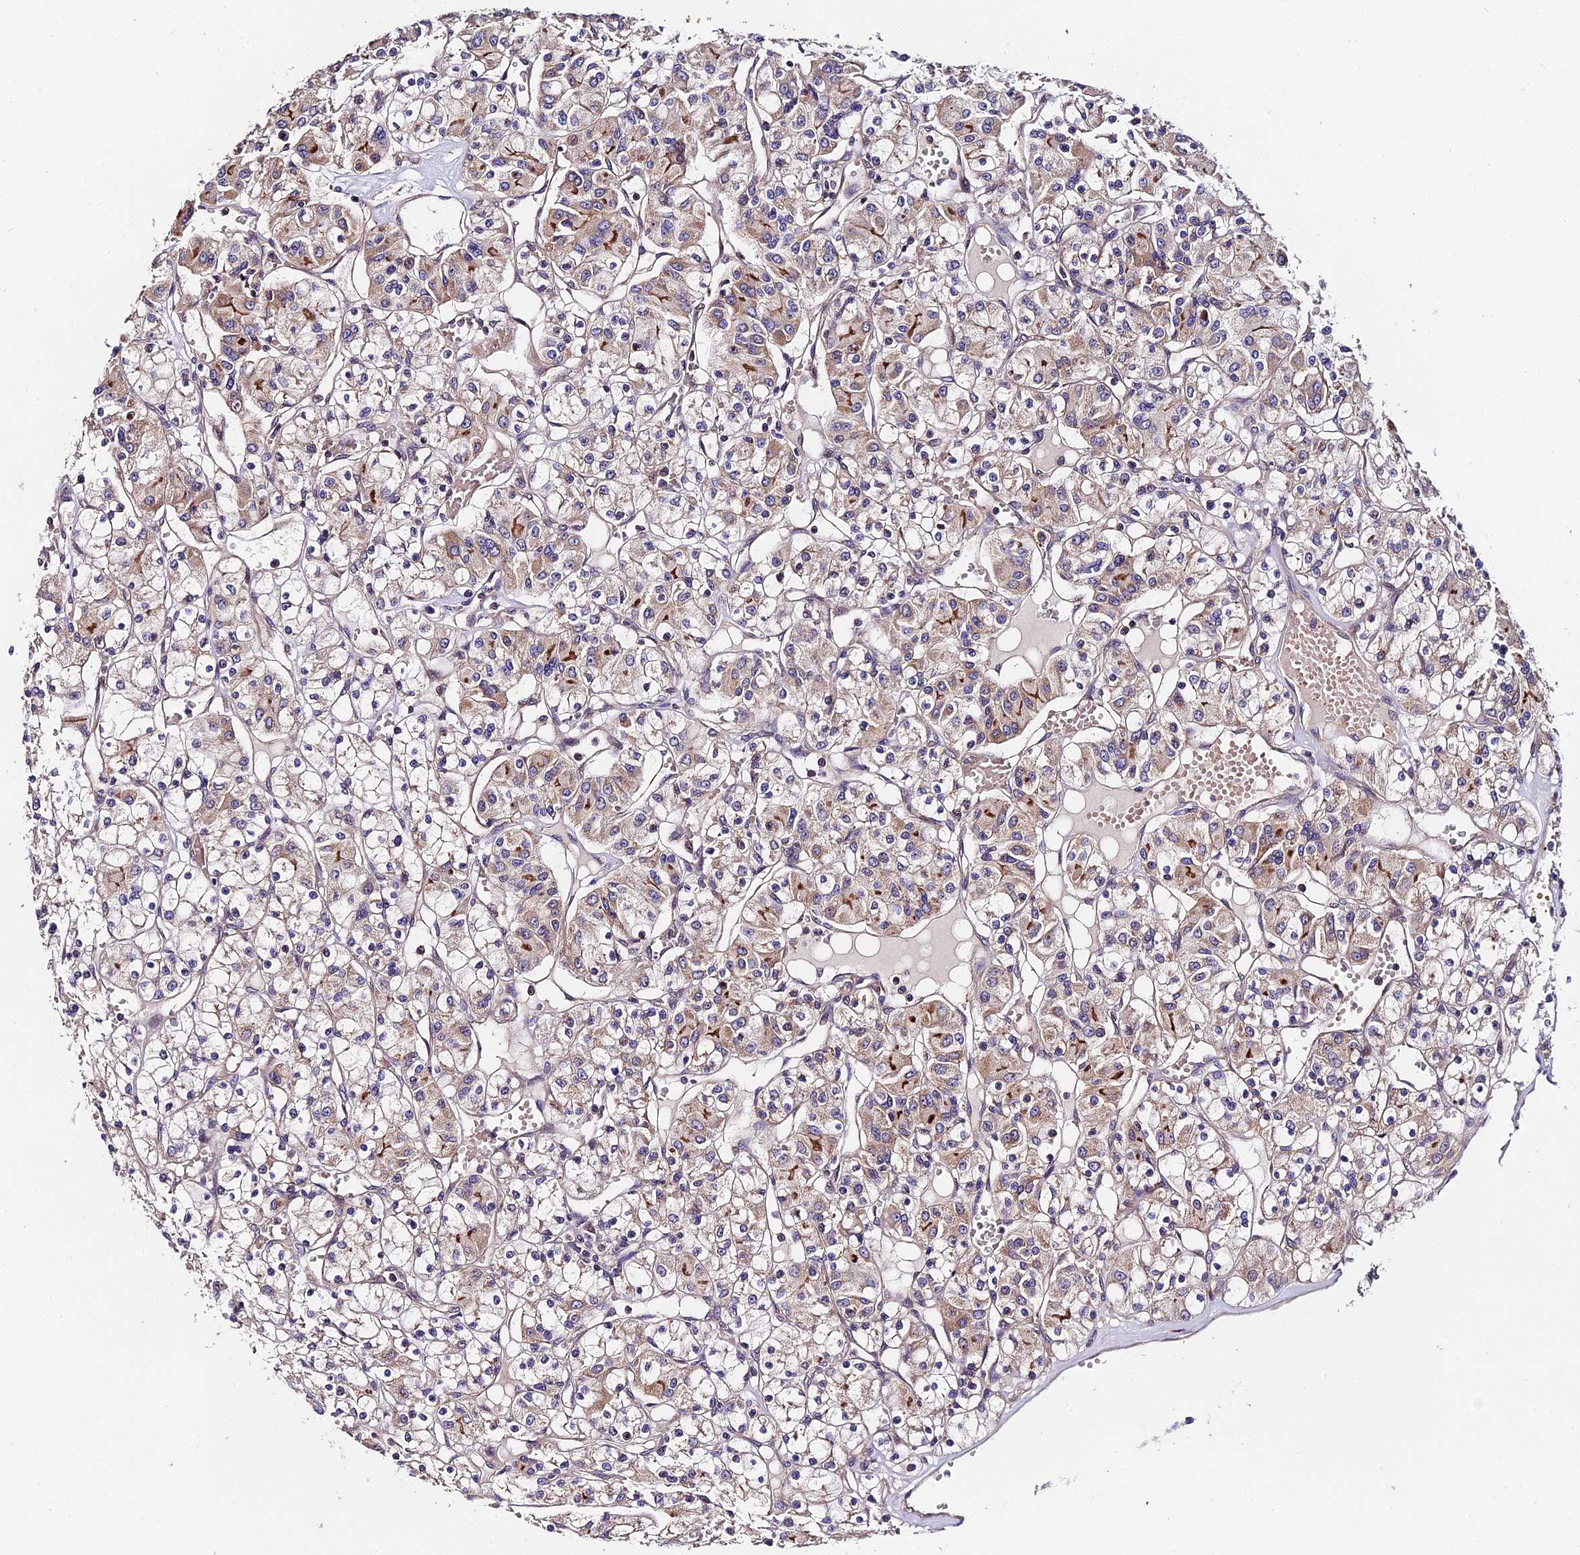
{"staining": {"intensity": "moderate", "quantity": "<25%", "location": "cytoplasmic/membranous"}, "tissue": "renal cancer", "cell_type": "Tumor cells", "image_type": "cancer", "snomed": [{"axis": "morphology", "description": "Adenocarcinoma, NOS"}, {"axis": "topography", "description": "Kidney"}], "caption": "Renal cancer (adenocarcinoma) tissue reveals moderate cytoplasmic/membranous staining in about <25% of tumor cells (DAB (3,3'-diaminobenzidine) IHC, brown staining for protein, blue staining for nuclei).", "gene": "TRMT1", "patient": {"sex": "female", "age": 59}}